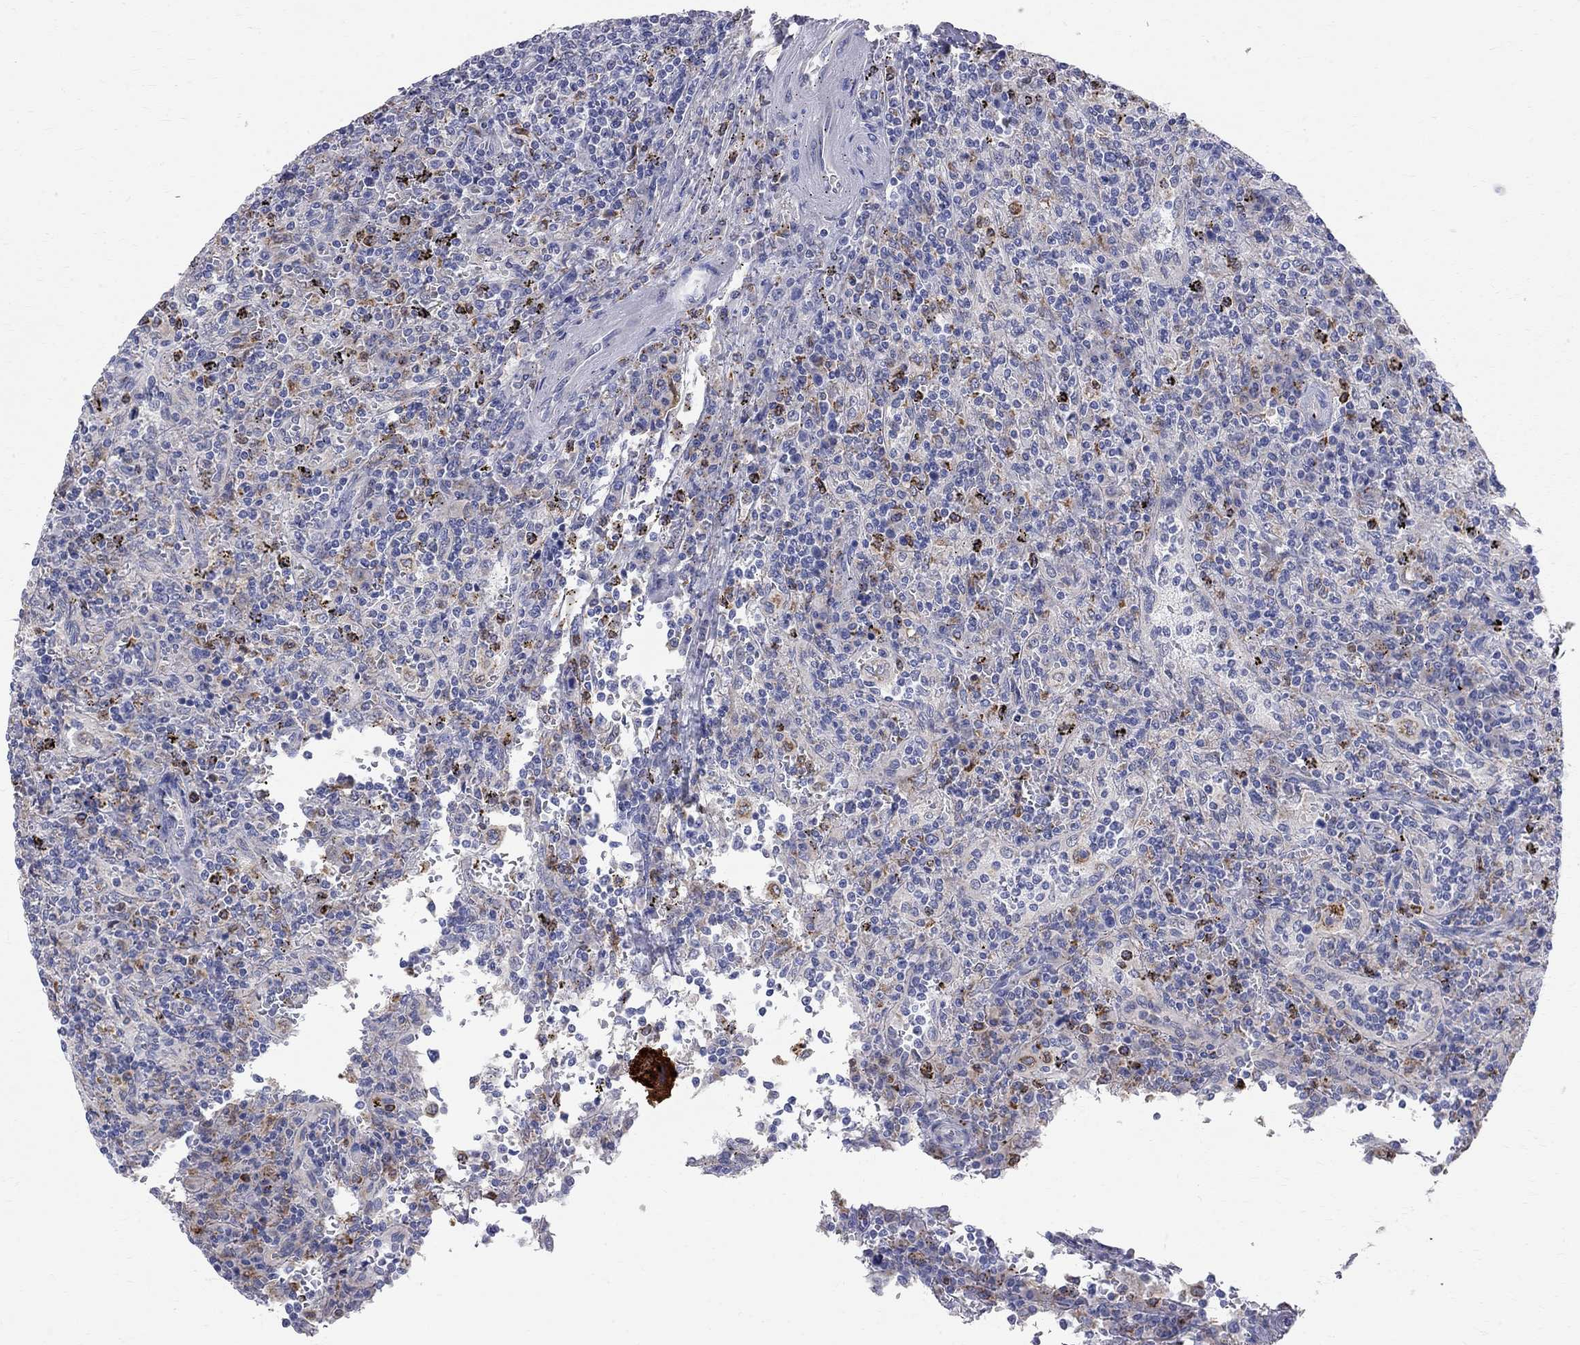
{"staining": {"intensity": "negative", "quantity": "none", "location": "none"}, "tissue": "lymphoma", "cell_type": "Tumor cells", "image_type": "cancer", "snomed": [{"axis": "morphology", "description": "Malignant lymphoma, non-Hodgkin's type, Low grade"}, {"axis": "topography", "description": "Spleen"}], "caption": "Protein analysis of lymphoma reveals no significant expression in tumor cells.", "gene": "ACSL1", "patient": {"sex": "male", "age": 62}}